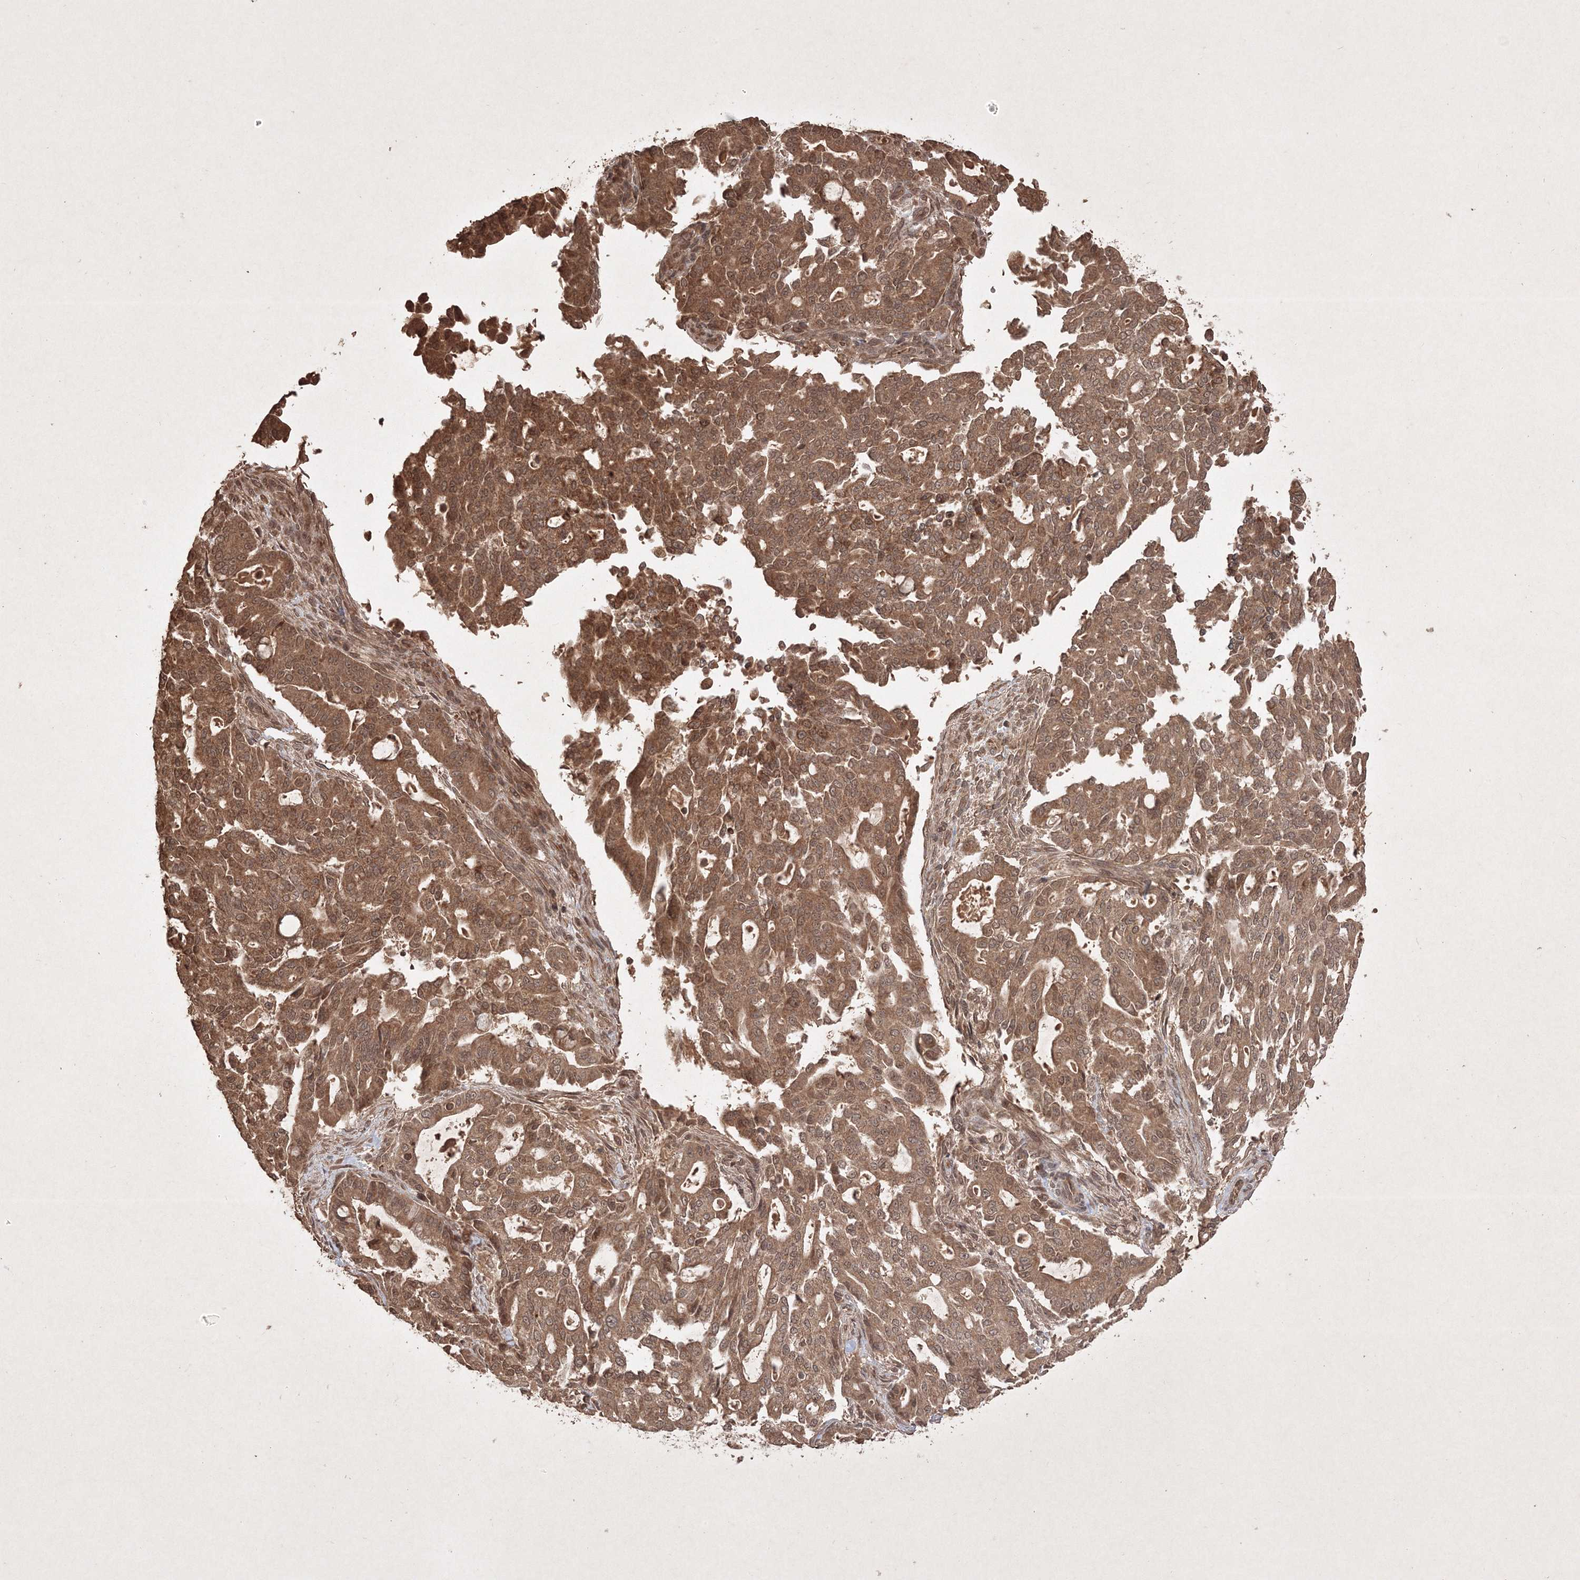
{"staining": {"intensity": "moderate", "quantity": ">75%", "location": "cytoplasmic/membranous,nuclear"}, "tissue": "pancreatic cancer", "cell_type": "Tumor cells", "image_type": "cancer", "snomed": [{"axis": "morphology", "description": "Adenocarcinoma, NOS"}, {"axis": "topography", "description": "Pancreas"}], "caption": "This micrograph shows IHC staining of pancreatic cancer (adenocarcinoma), with medium moderate cytoplasmic/membranous and nuclear positivity in approximately >75% of tumor cells.", "gene": "PELI3", "patient": {"sex": "male", "age": 63}}